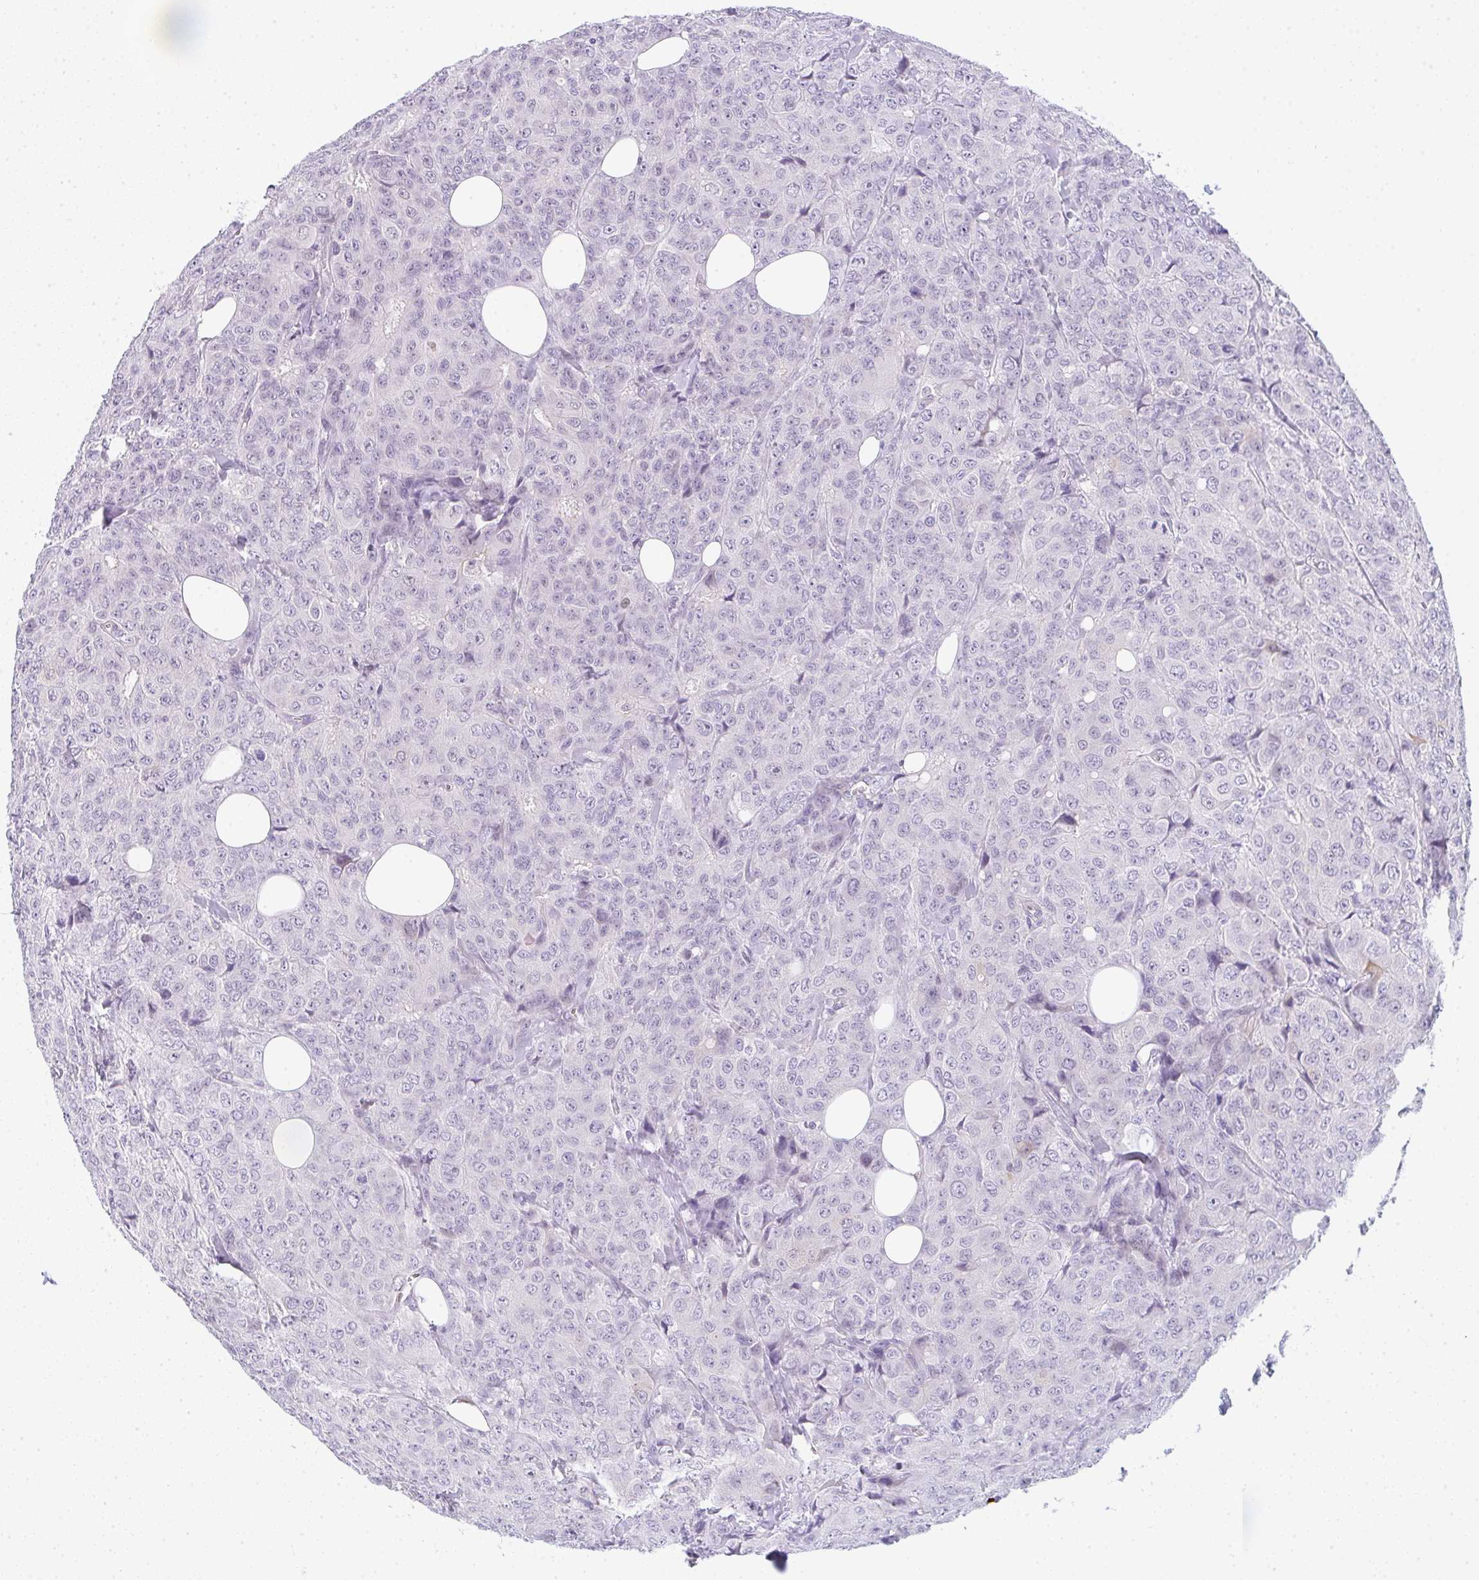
{"staining": {"intensity": "negative", "quantity": "none", "location": "none"}, "tissue": "breast cancer", "cell_type": "Tumor cells", "image_type": "cancer", "snomed": [{"axis": "morphology", "description": "Duct carcinoma"}, {"axis": "topography", "description": "Breast"}], "caption": "The histopathology image shows no staining of tumor cells in breast cancer (invasive ductal carcinoma).", "gene": "CACNA1S", "patient": {"sex": "female", "age": 43}}